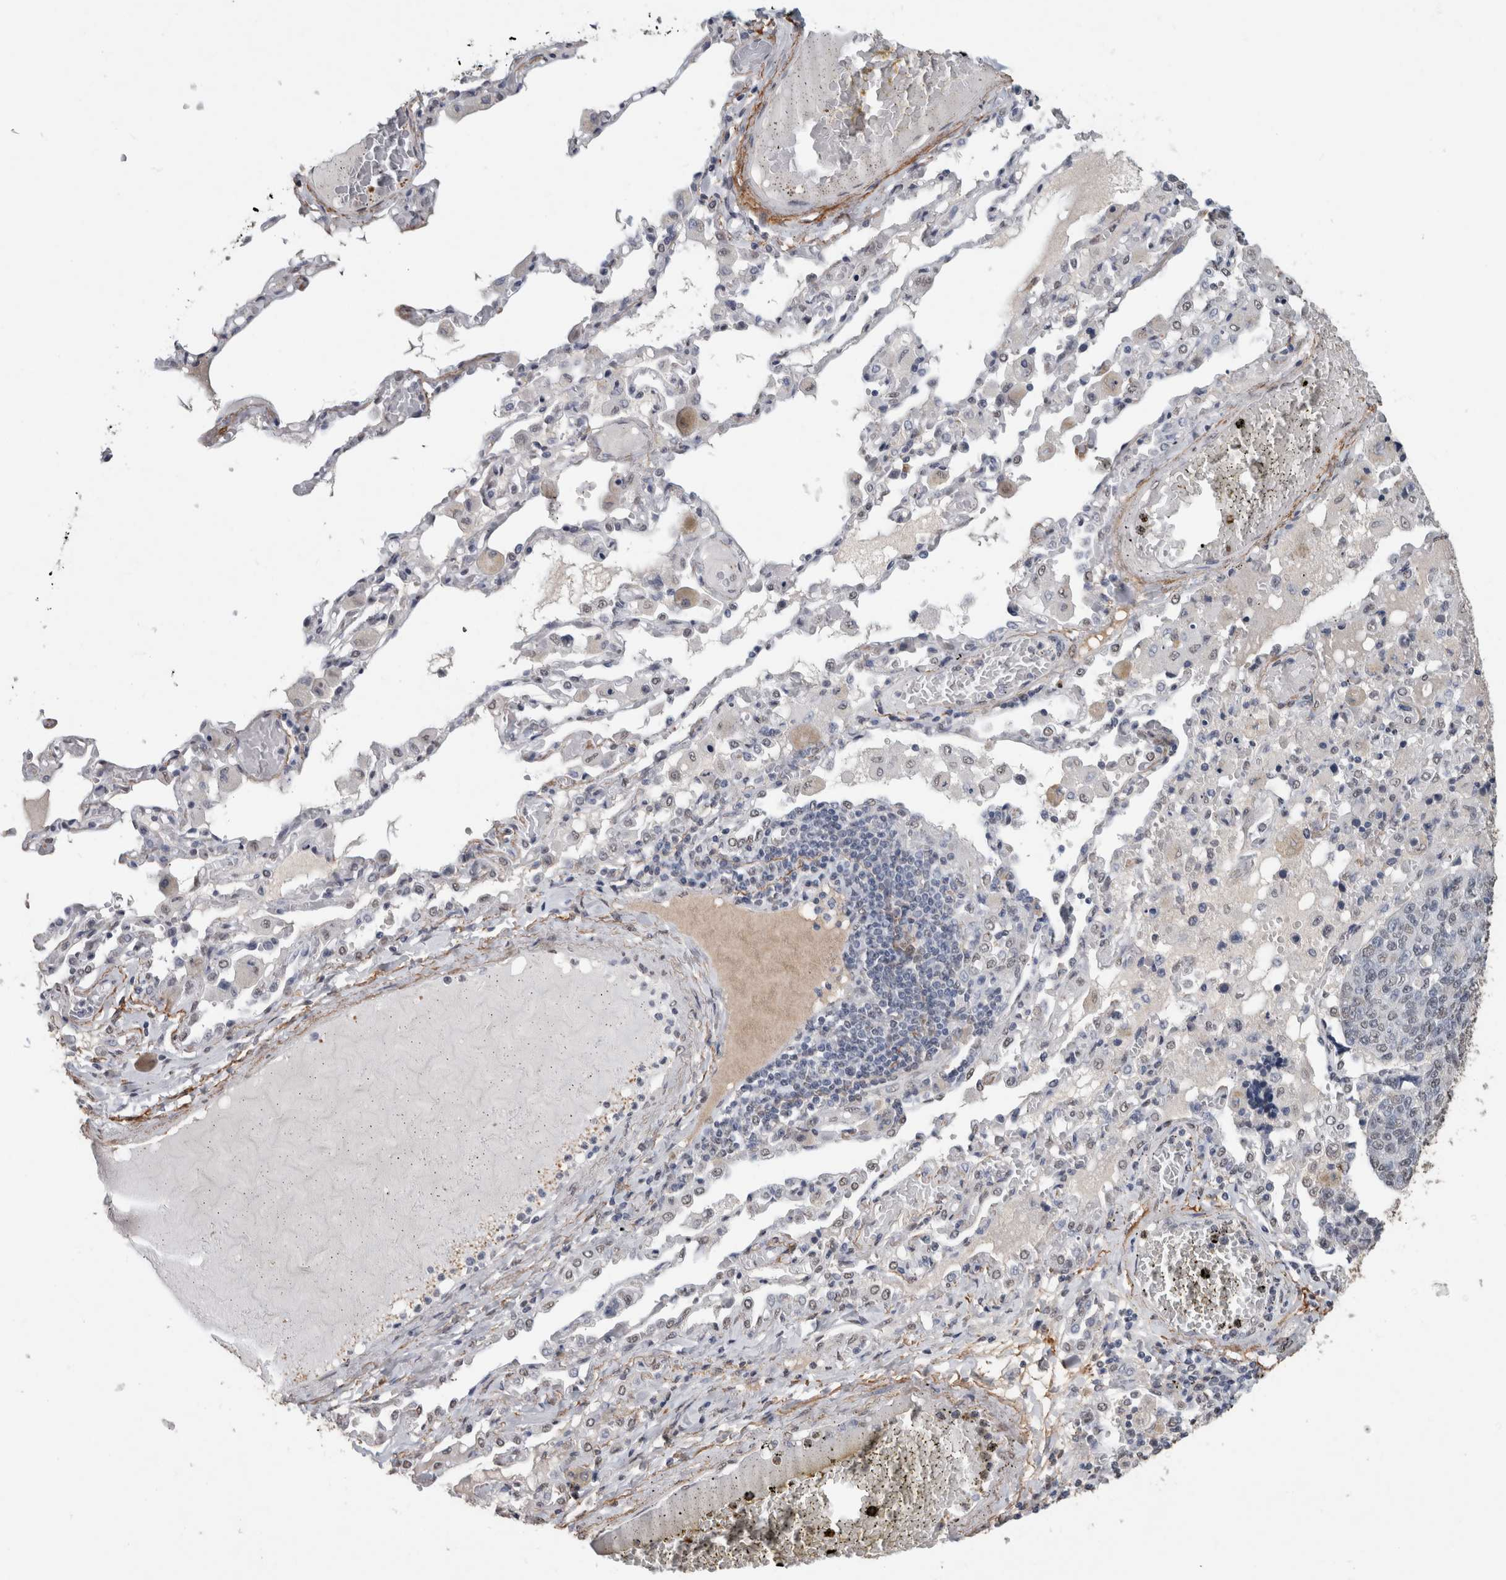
{"staining": {"intensity": "negative", "quantity": "none", "location": "none"}, "tissue": "lung cancer", "cell_type": "Tumor cells", "image_type": "cancer", "snomed": [{"axis": "morphology", "description": "Adenocarcinoma, NOS"}, {"axis": "topography", "description": "Lung"}], "caption": "Immunohistochemistry of human lung cancer exhibits no staining in tumor cells.", "gene": "LTBP1", "patient": {"sex": "male", "age": 49}}